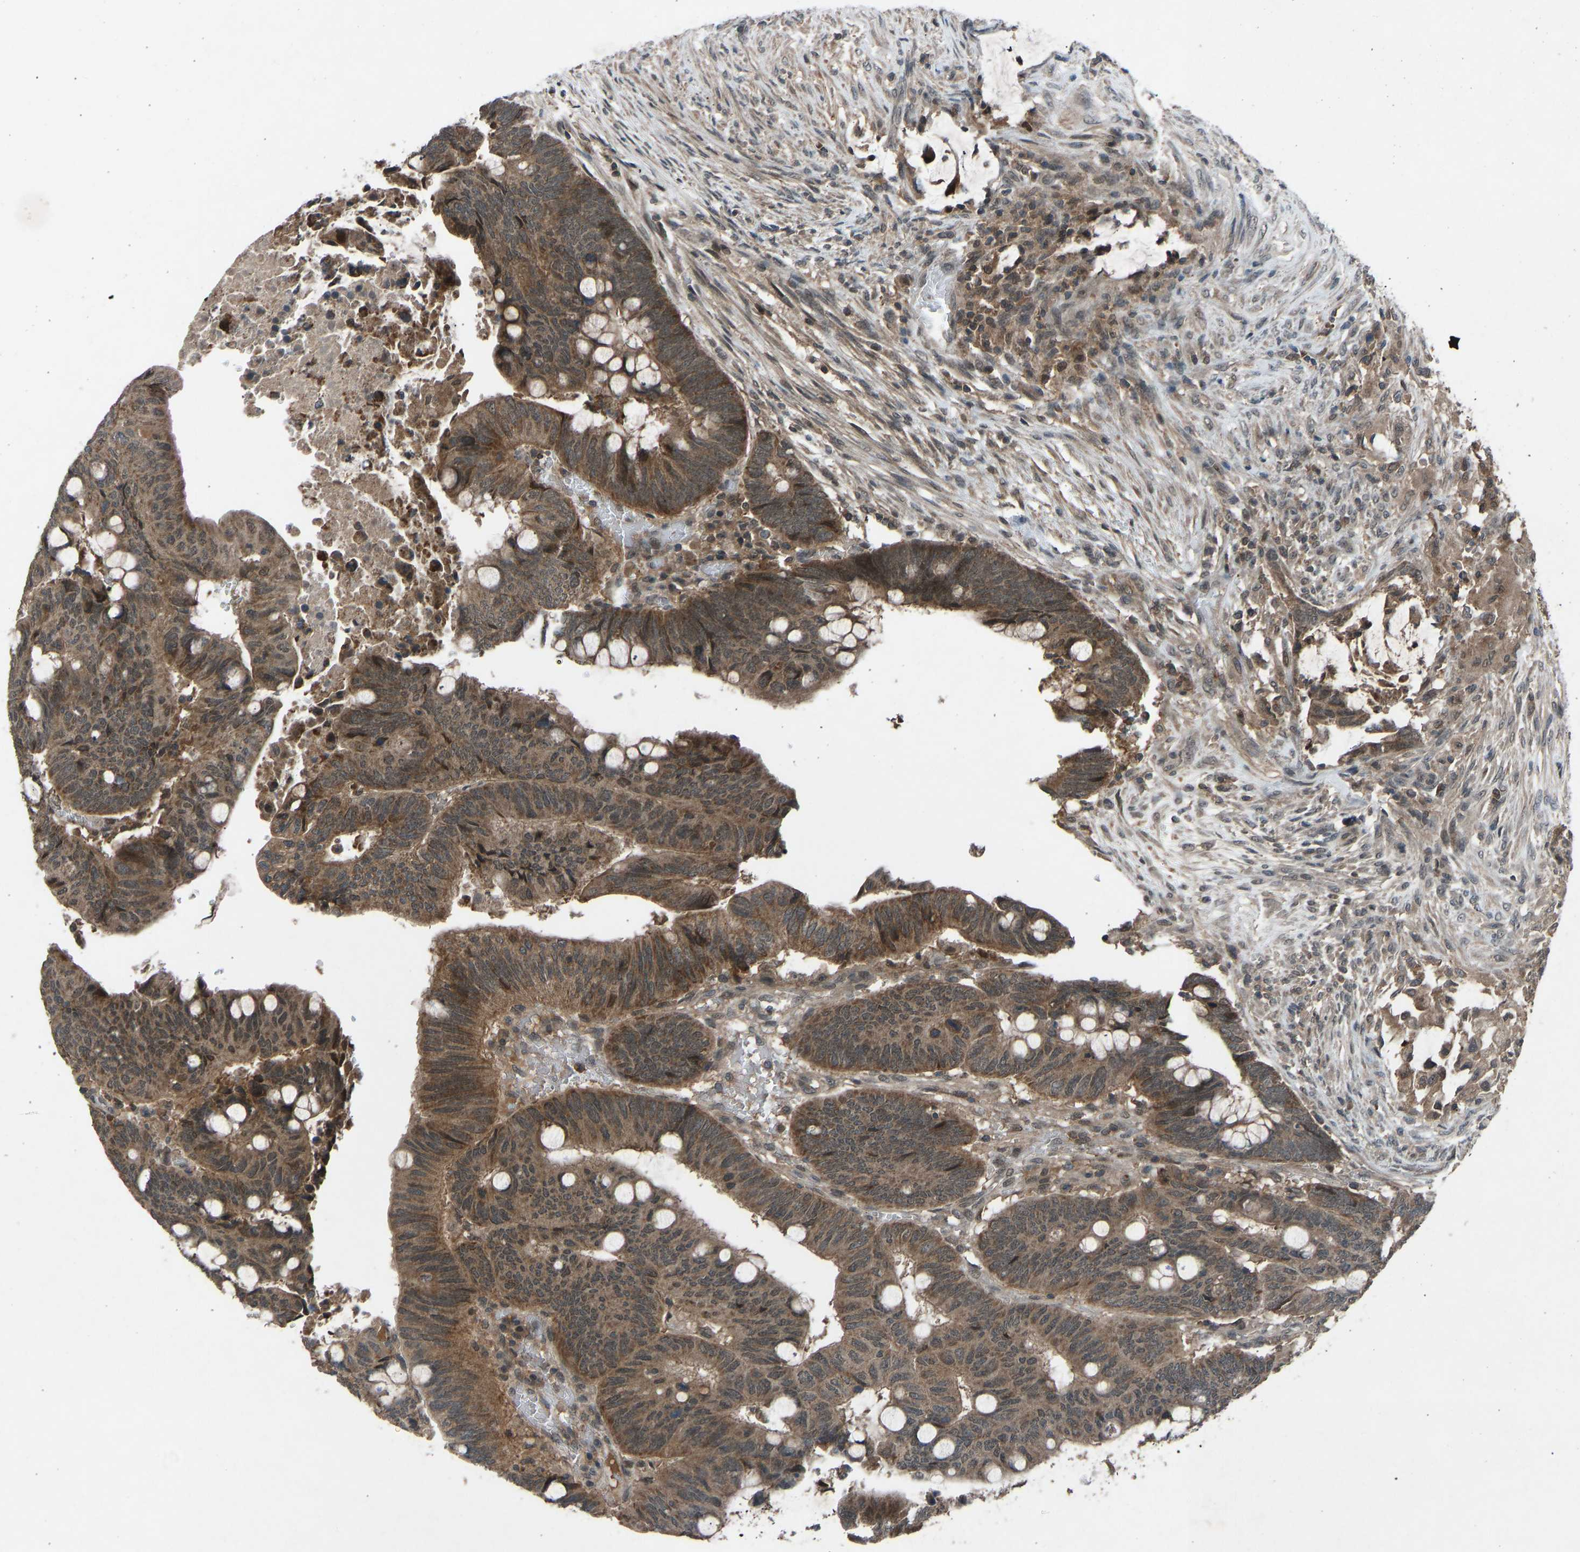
{"staining": {"intensity": "moderate", "quantity": ">75%", "location": "cytoplasmic/membranous"}, "tissue": "colorectal cancer", "cell_type": "Tumor cells", "image_type": "cancer", "snomed": [{"axis": "morphology", "description": "Normal tissue, NOS"}, {"axis": "morphology", "description": "Adenocarcinoma, NOS"}, {"axis": "topography", "description": "Rectum"}, {"axis": "topography", "description": "Peripheral nerve tissue"}], "caption": "IHC staining of colorectal cancer (adenocarcinoma), which reveals medium levels of moderate cytoplasmic/membranous staining in about >75% of tumor cells indicating moderate cytoplasmic/membranous protein staining. The staining was performed using DAB (brown) for protein detection and nuclei were counterstained in hematoxylin (blue).", "gene": "SLC43A1", "patient": {"sex": "male", "age": 92}}